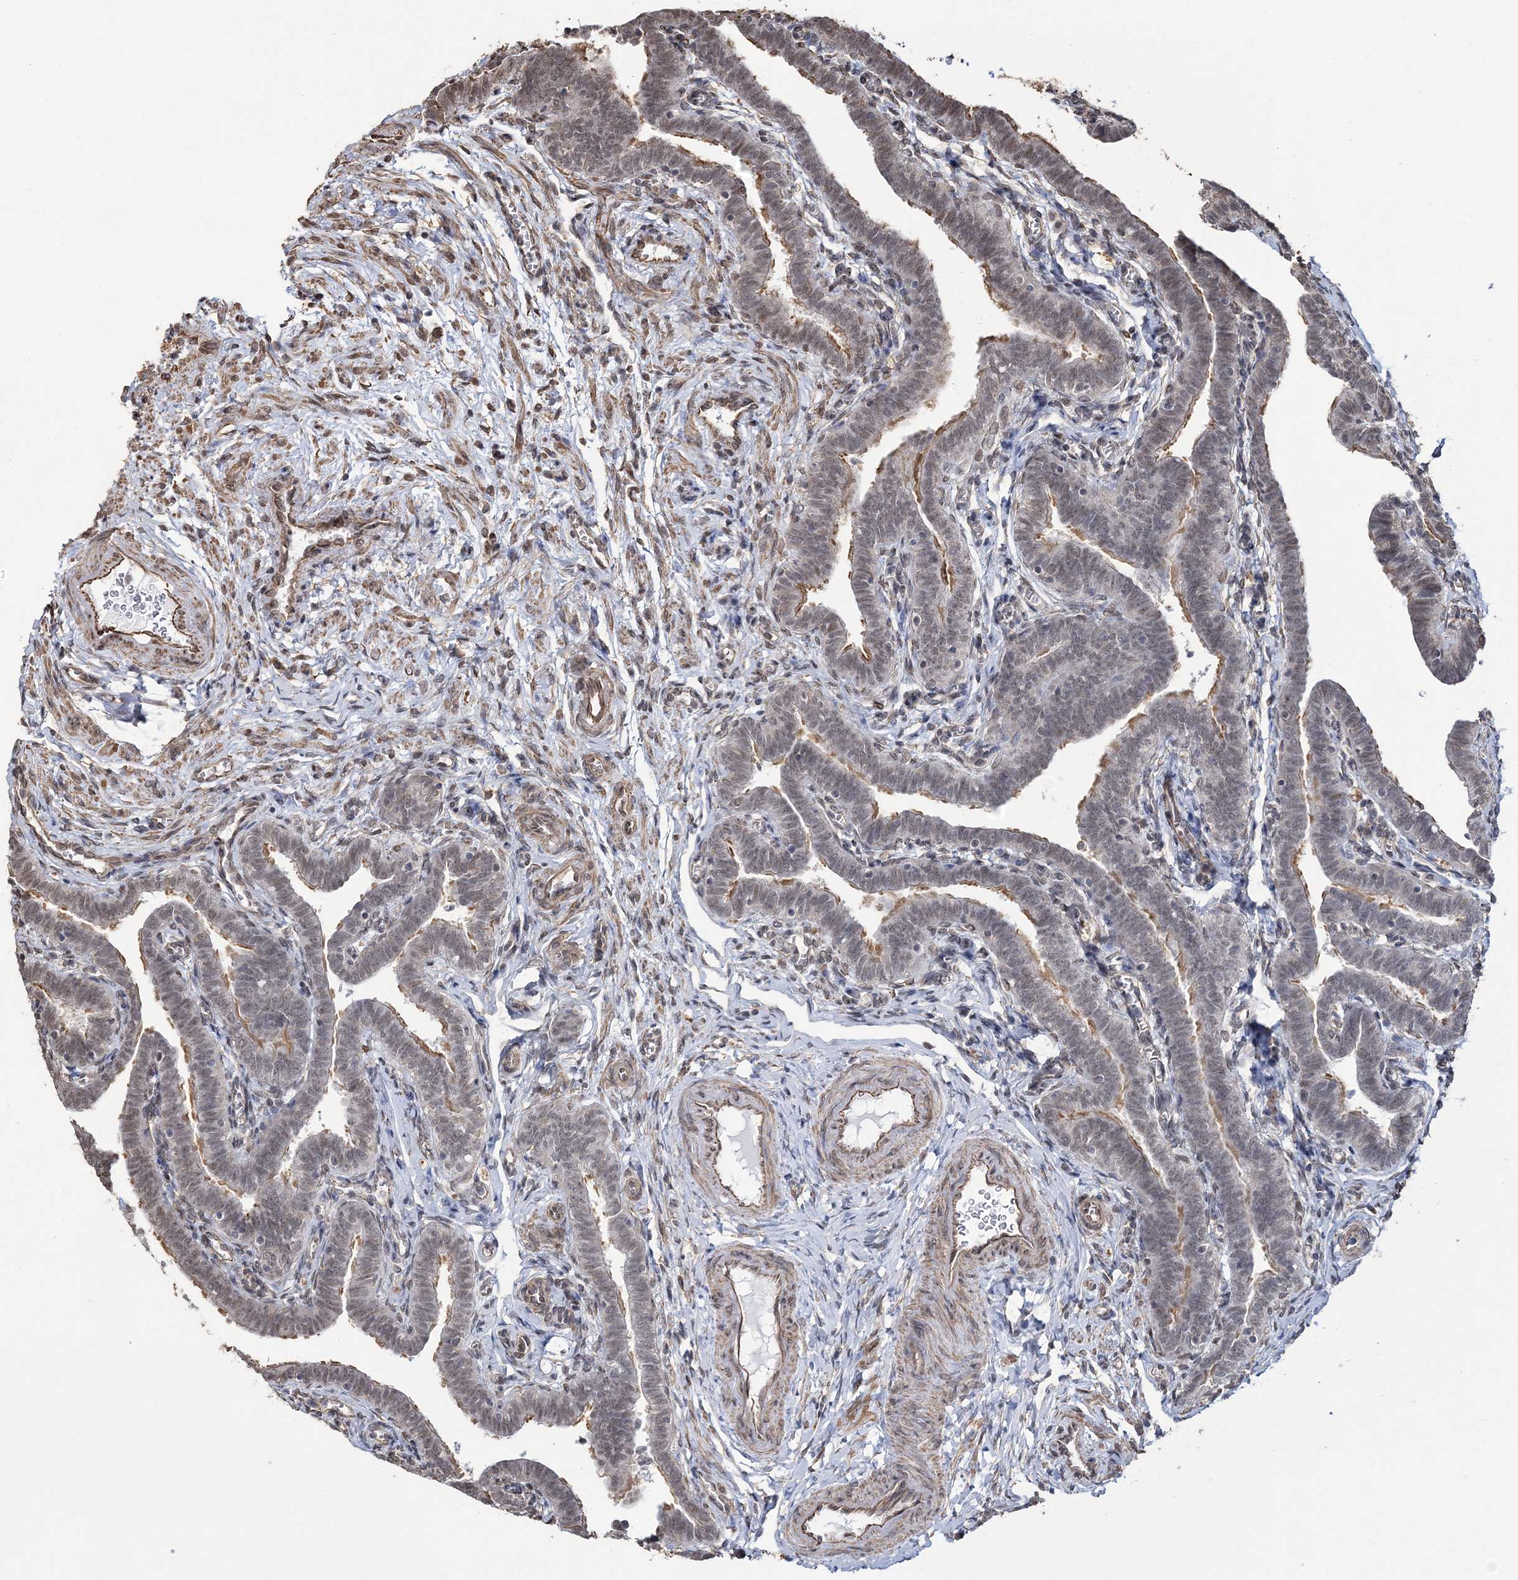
{"staining": {"intensity": "weak", "quantity": "25%-75%", "location": "cytoplasmic/membranous,nuclear"}, "tissue": "fallopian tube", "cell_type": "Glandular cells", "image_type": "normal", "snomed": [{"axis": "morphology", "description": "Normal tissue, NOS"}, {"axis": "topography", "description": "Fallopian tube"}], "caption": "Fallopian tube stained for a protein (brown) demonstrates weak cytoplasmic/membranous,nuclear positive expression in about 25%-75% of glandular cells.", "gene": "ATP11B", "patient": {"sex": "female", "age": 36}}